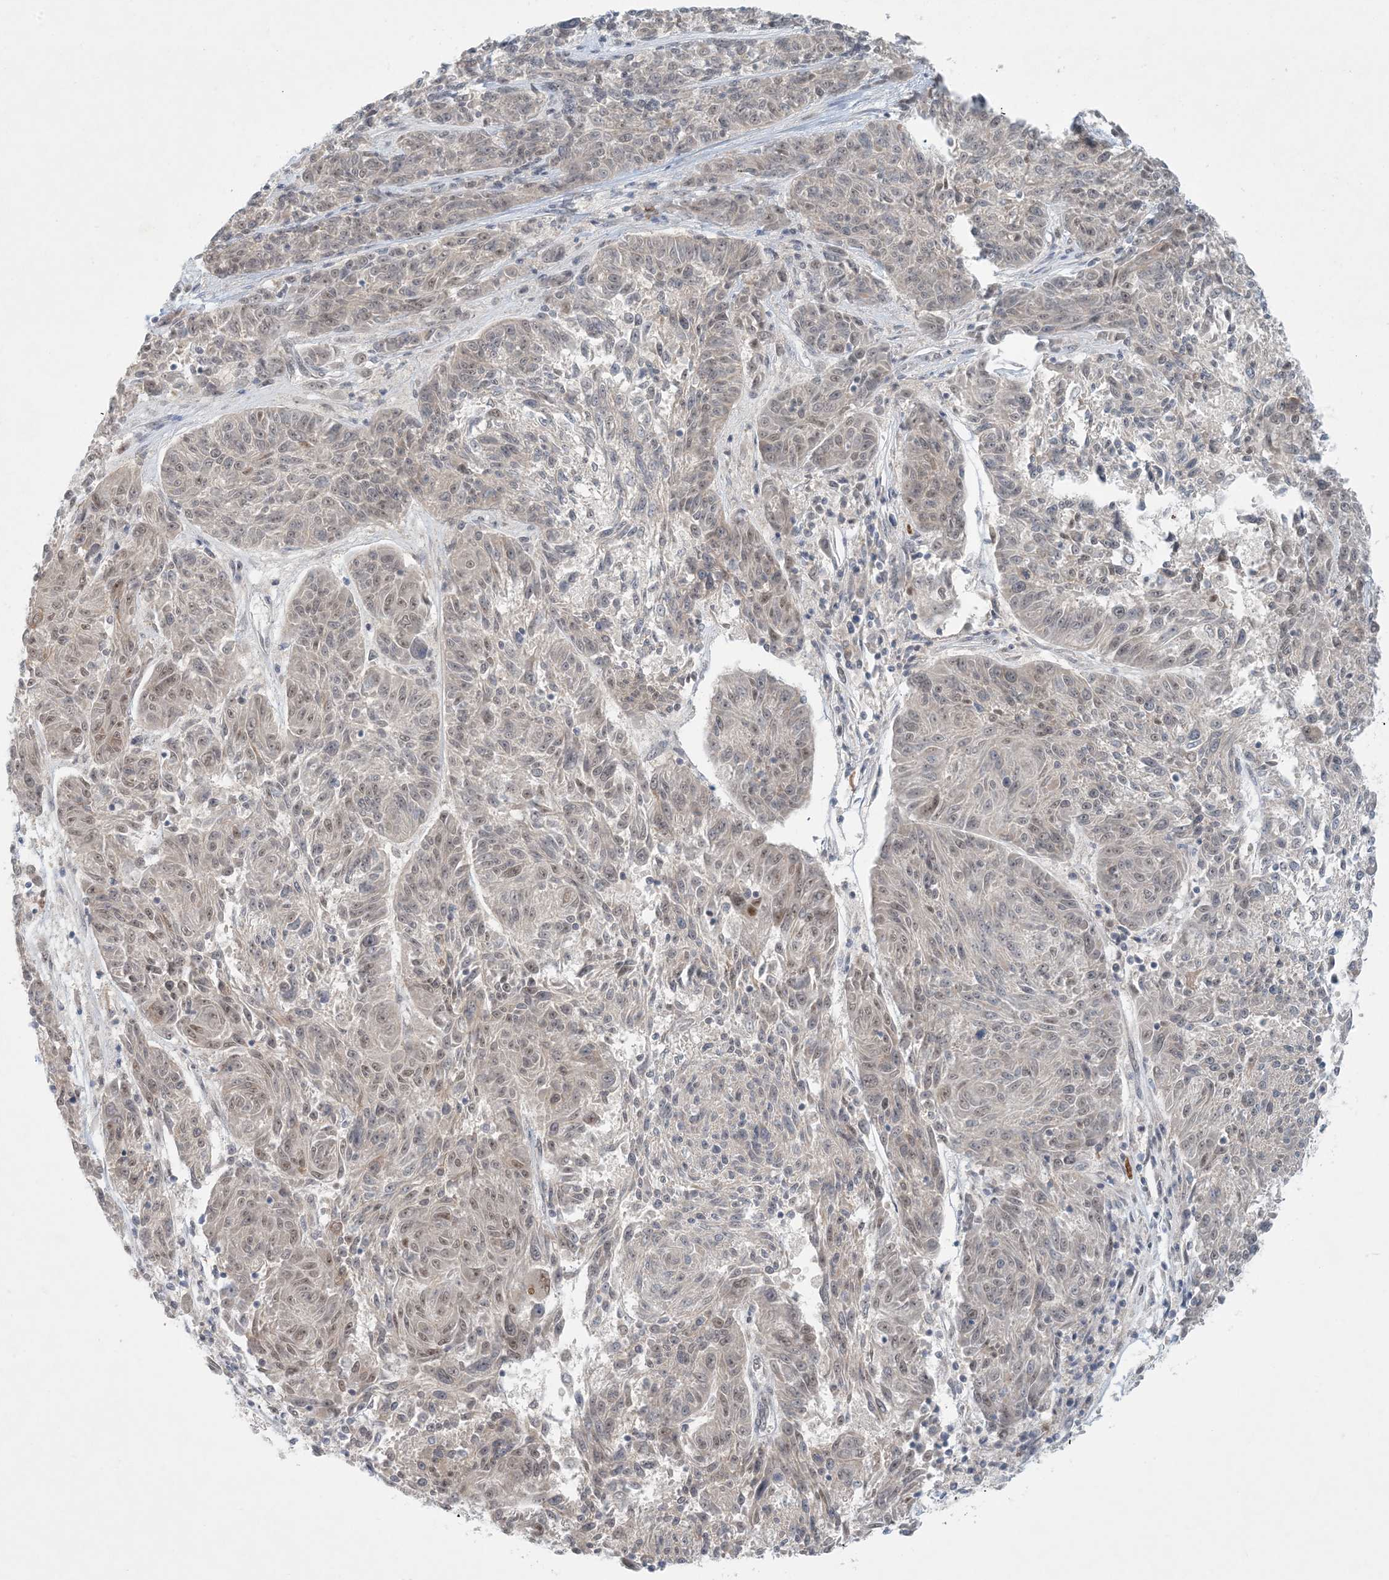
{"staining": {"intensity": "weak", "quantity": ">75%", "location": "cytoplasmic/membranous,nuclear"}, "tissue": "melanoma", "cell_type": "Tumor cells", "image_type": "cancer", "snomed": [{"axis": "morphology", "description": "Malignant melanoma, NOS"}, {"axis": "topography", "description": "Skin"}], "caption": "Protein analysis of melanoma tissue displays weak cytoplasmic/membranous and nuclear staining in about >75% of tumor cells.", "gene": "OBI1", "patient": {"sex": "male", "age": 53}}